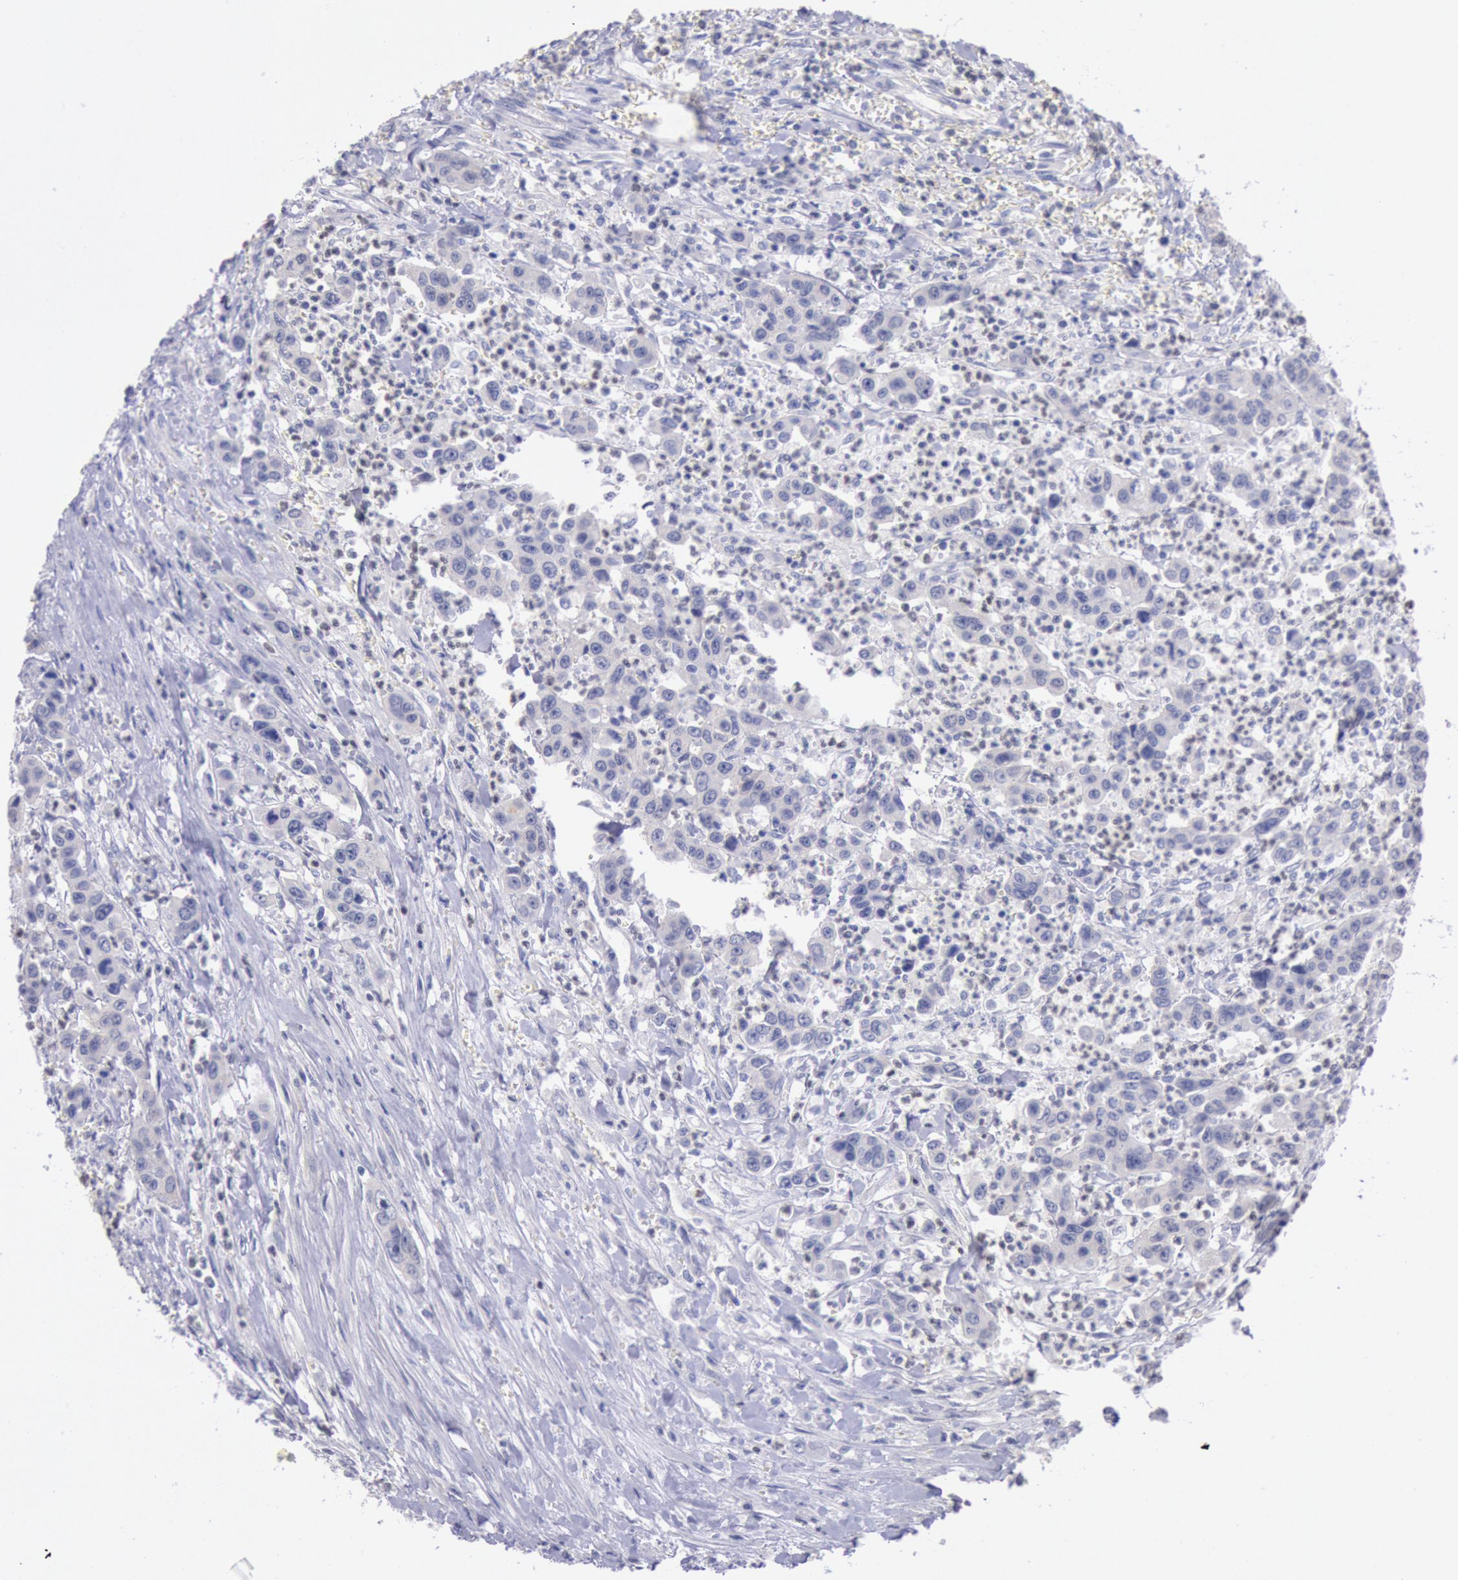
{"staining": {"intensity": "negative", "quantity": "none", "location": "none"}, "tissue": "urothelial cancer", "cell_type": "Tumor cells", "image_type": "cancer", "snomed": [{"axis": "morphology", "description": "Urothelial carcinoma, High grade"}, {"axis": "topography", "description": "Urinary bladder"}], "caption": "High-grade urothelial carcinoma was stained to show a protein in brown. There is no significant expression in tumor cells. (Immunohistochemistry, brightfield microscopy, high magnification).", "gene": "RPS6KA5", "patient": {"sex": "male", "age": 86}}